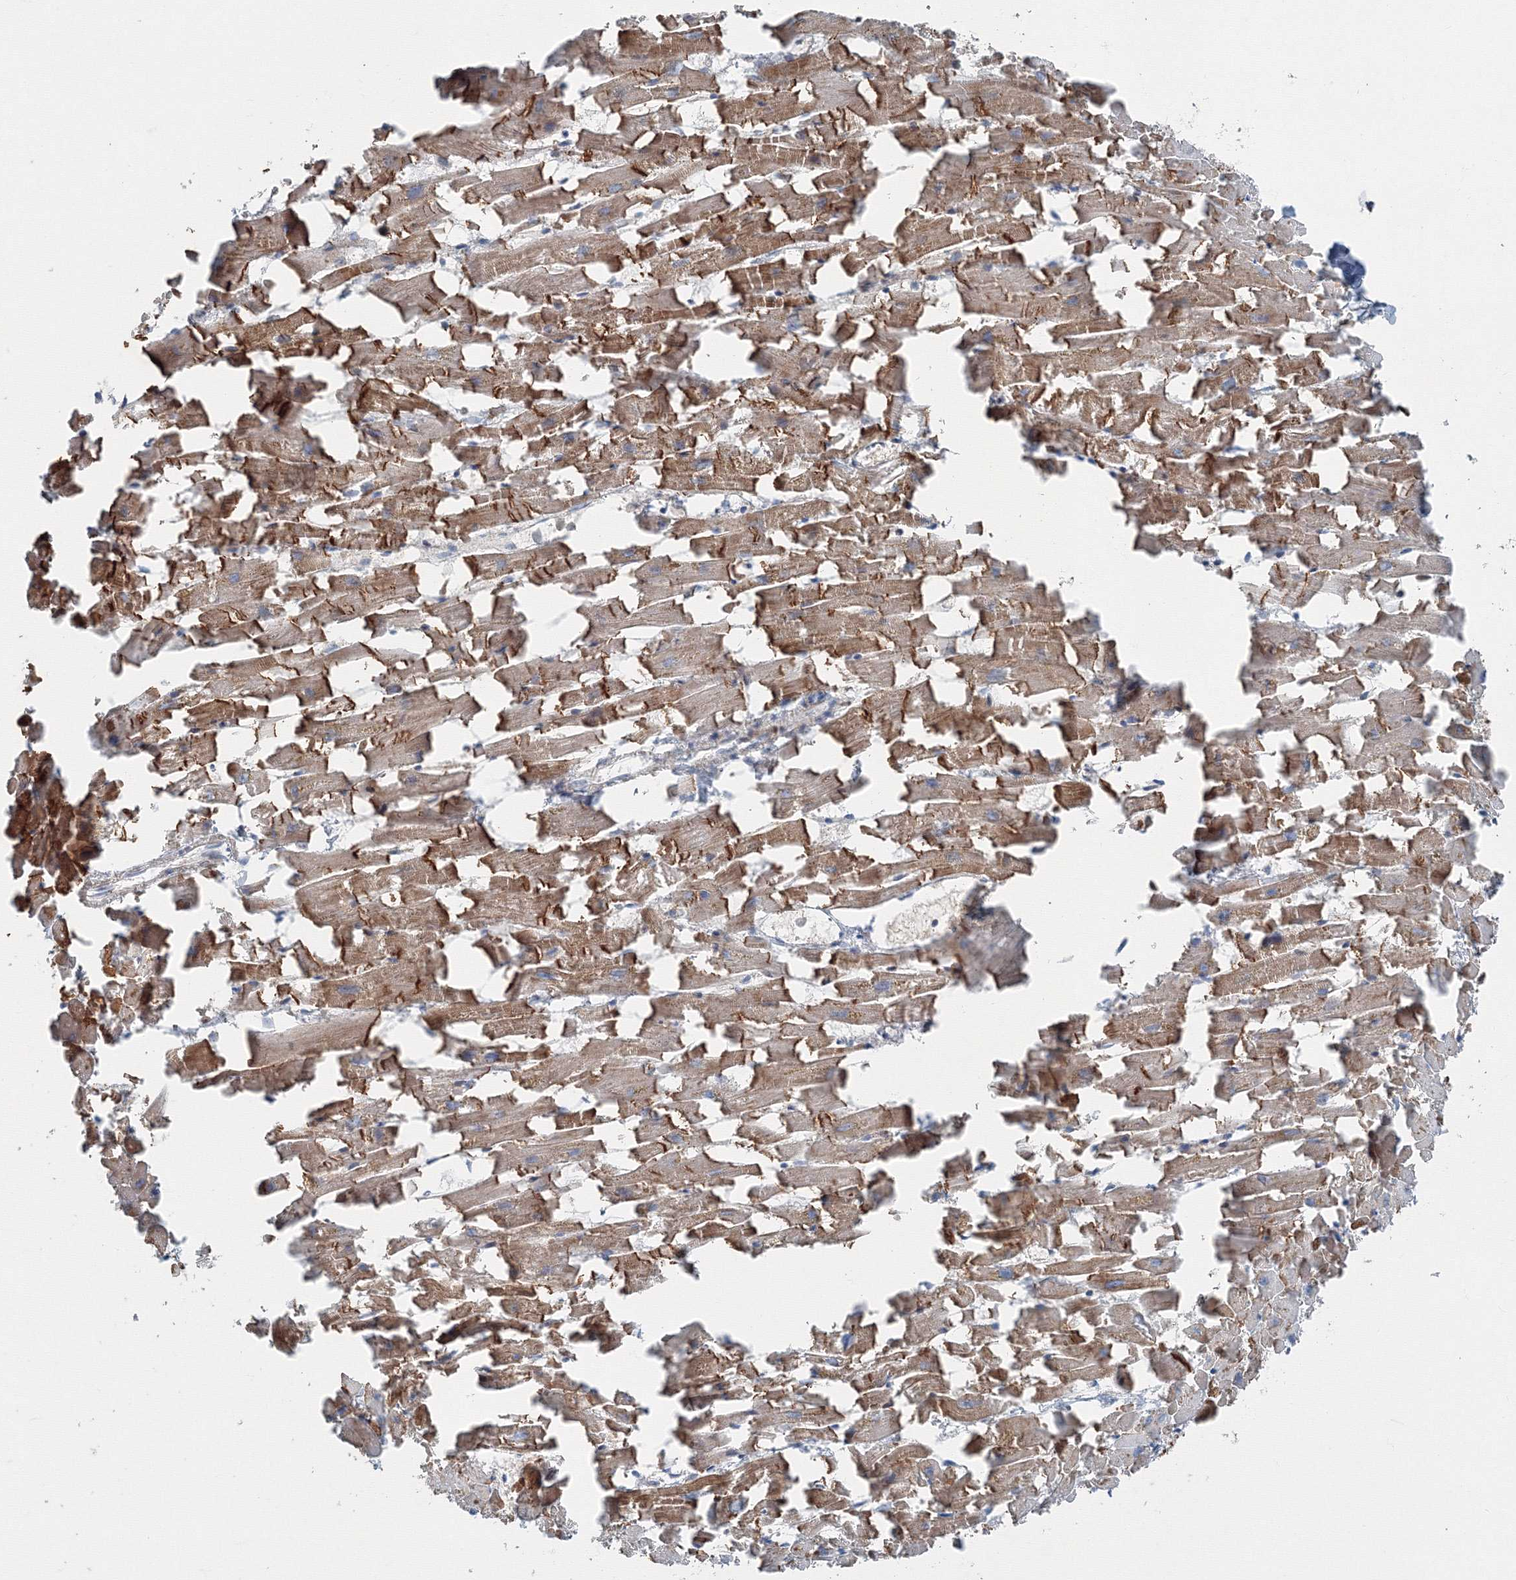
{"staining": {"intensity": "strong", "quantity": ">75%", "location": "cytoplasmic/membranous"}, "tissue": "heart muscle", "cell_type": "Cardiomyocytes", "image_type": "normal", "snomed": [{"axis": "morphology", "description": "Normal tissue, NOS"}, {"axis": "topography", "description": "Heart"}], "caption": "Immunohistochemical staining of normal heart muscle demonstrates high levels of strong cytoplasmic/membranous positivity in about >75% of cardiomyocytes. The staining was performed using DAB (3,3'-diaminobenzidine) to visualize the protein expression in brown, while the nuclei were stained in blue with hematoxylin (Magnification: 20x).", "gene": "AASDH", "patient": {"sex": "female", "age": 64}}